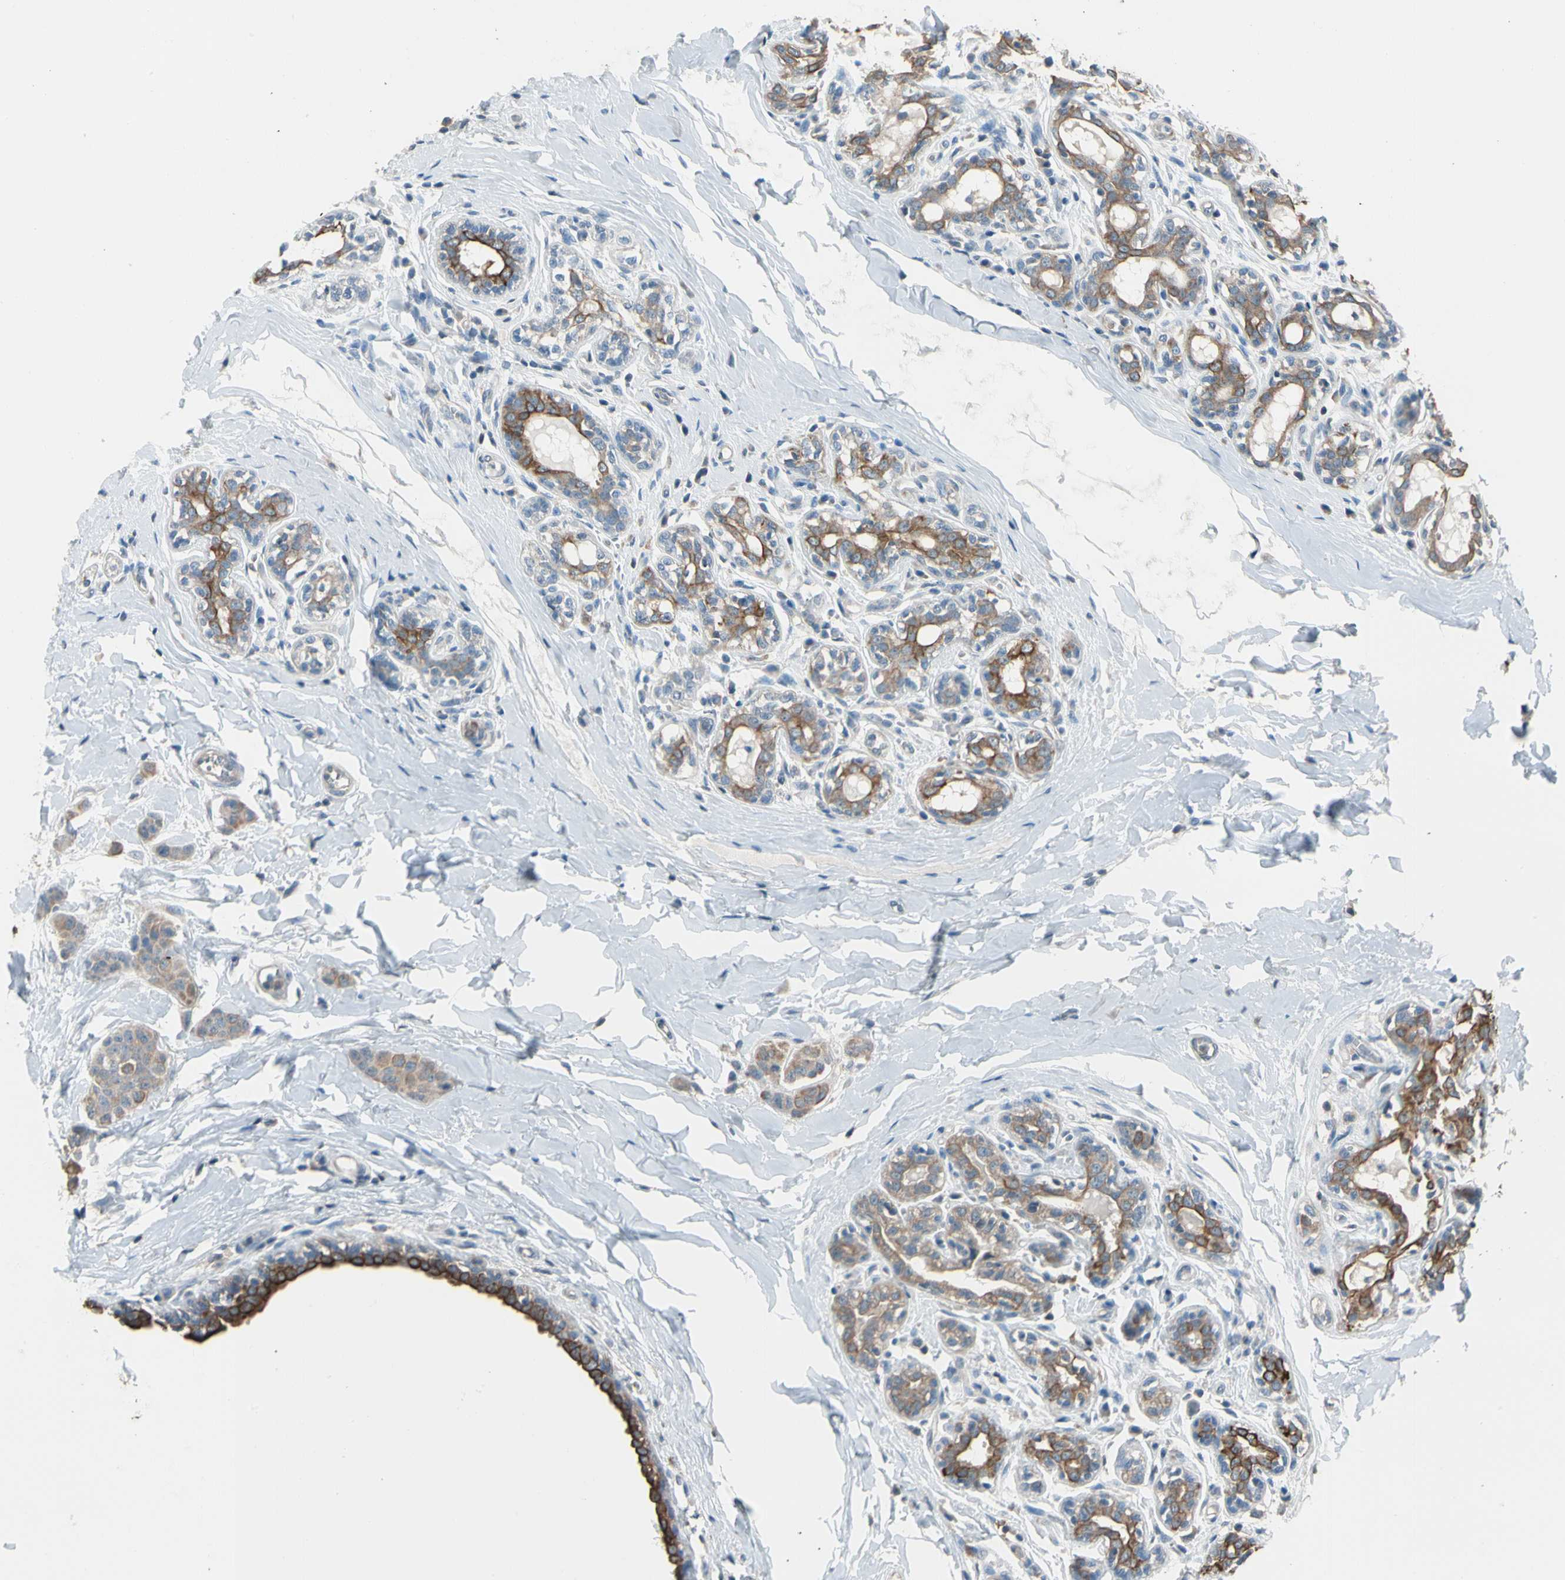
{"staining": {"intensity": "weak", "quantity": ">75%", "location": "cytoplasmic/membranous"}, "tissue": "breast cancer", "cell_type": "Tumor cells", "image_type": "cancer", "snomed": [{"axis": "morphology", "description": "Normal tissue, NOS"}, {"axis": "morphology", "description": "Duct carcinoma"}, {"axis": "topography", "description": "Breast"}], "caption": "Approximately >75% of tumor cells in human breast invasive ductal carcinoma demonstrate weak cytoplasmic/membranous protein staining as visualized by brown immunohistochemical staining.", "gene": "MAP3K7", "patient": {"sex": "female", "age": 40}}